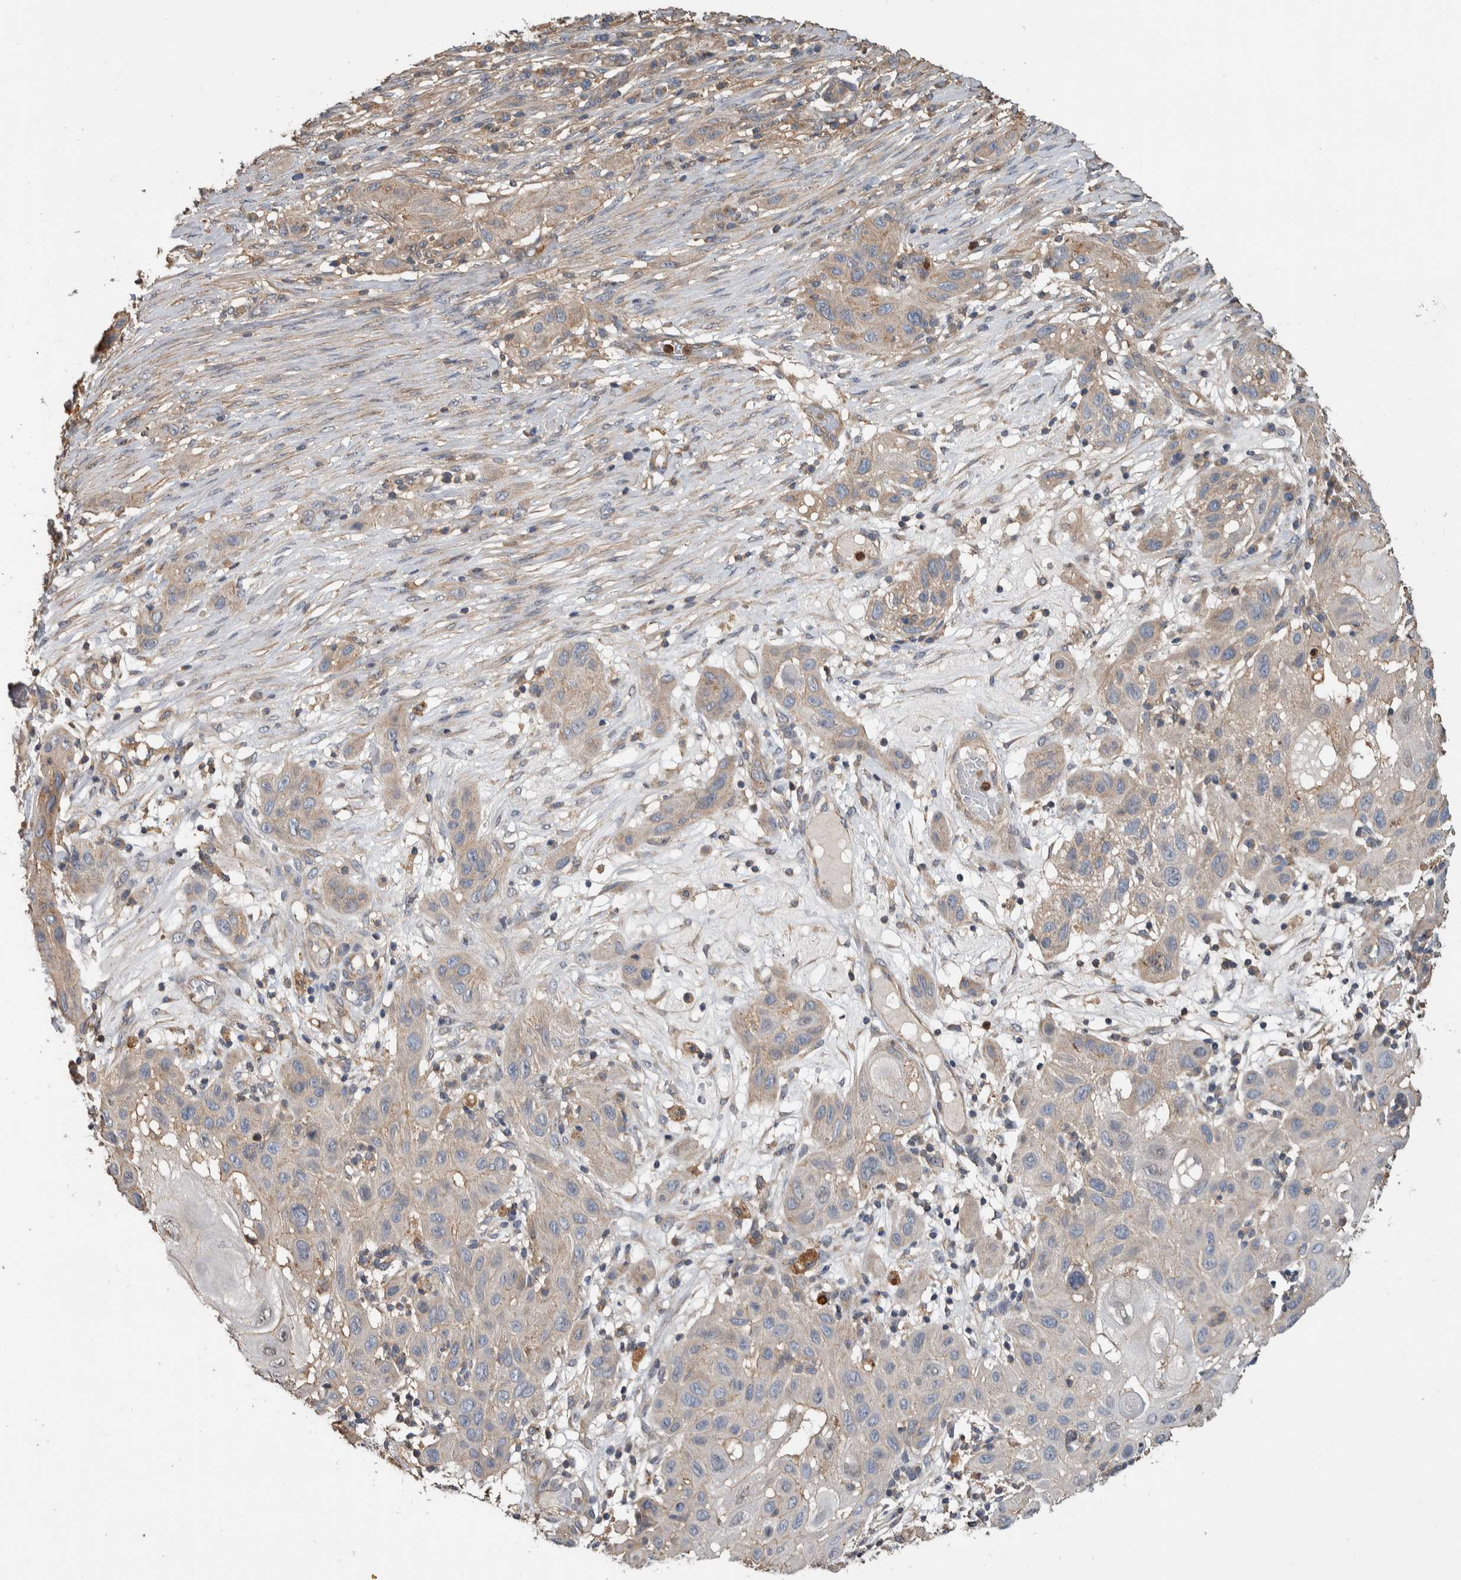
{"staining": {"intensity": "weak", "quantity": "25%-75%", "location": "cytoplasmic/membranous"}, "tissue": "skin cancer", "cell_type": "Tumor cells", "image_type": "cancer", "snomed": [{"axis": "morphology", "description": "Squamous cell carcinoma, NOS"}, {"axis": "topography", "description": "Skin"}], "caption": "An image of human skin cancer stained for a protein displays weak cytoplasmic/membranous brown staining in tumor cells.", "gene": "SDCBP", "patient": {"sex": "female", "age": 96}}